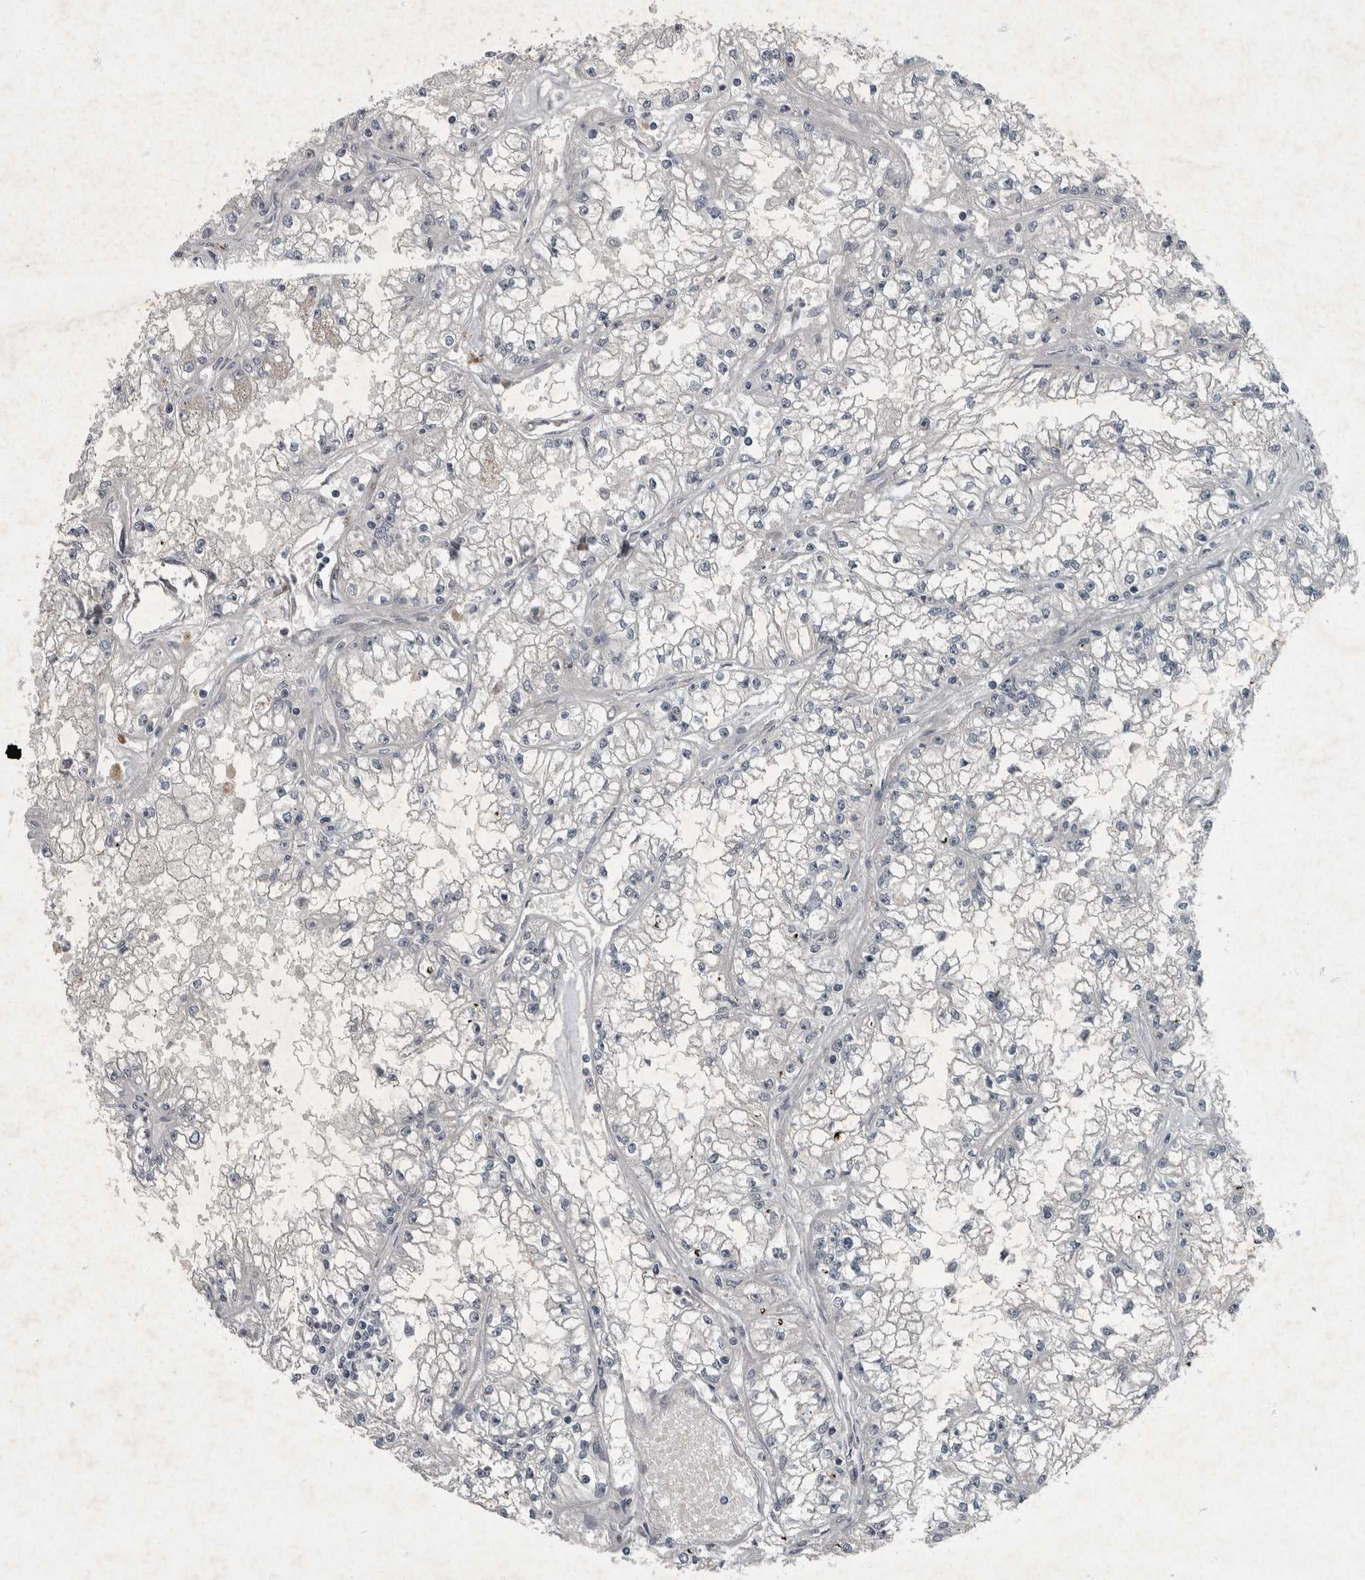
{"staining": {"intensity": "negative", "quantity": "none", "location": "none"}, "tissue": "renal cancer", "cell_type": "Tumor cells", "image_type": "cancer", "snomed": [{"axis": "morphology", "description": "Adenocarcinoma, NOS"}, {"axis": "topography", "description": "Kidney"}], "caption": "Immunohistochemical staining of renal cancer displays no significant positivity in tumor cells. (DAB immunohistochemistry visualized using brightfield microscopy, high magnification).", "gene": "WDR33", "patient": {"sex": "male", "age": 56}}